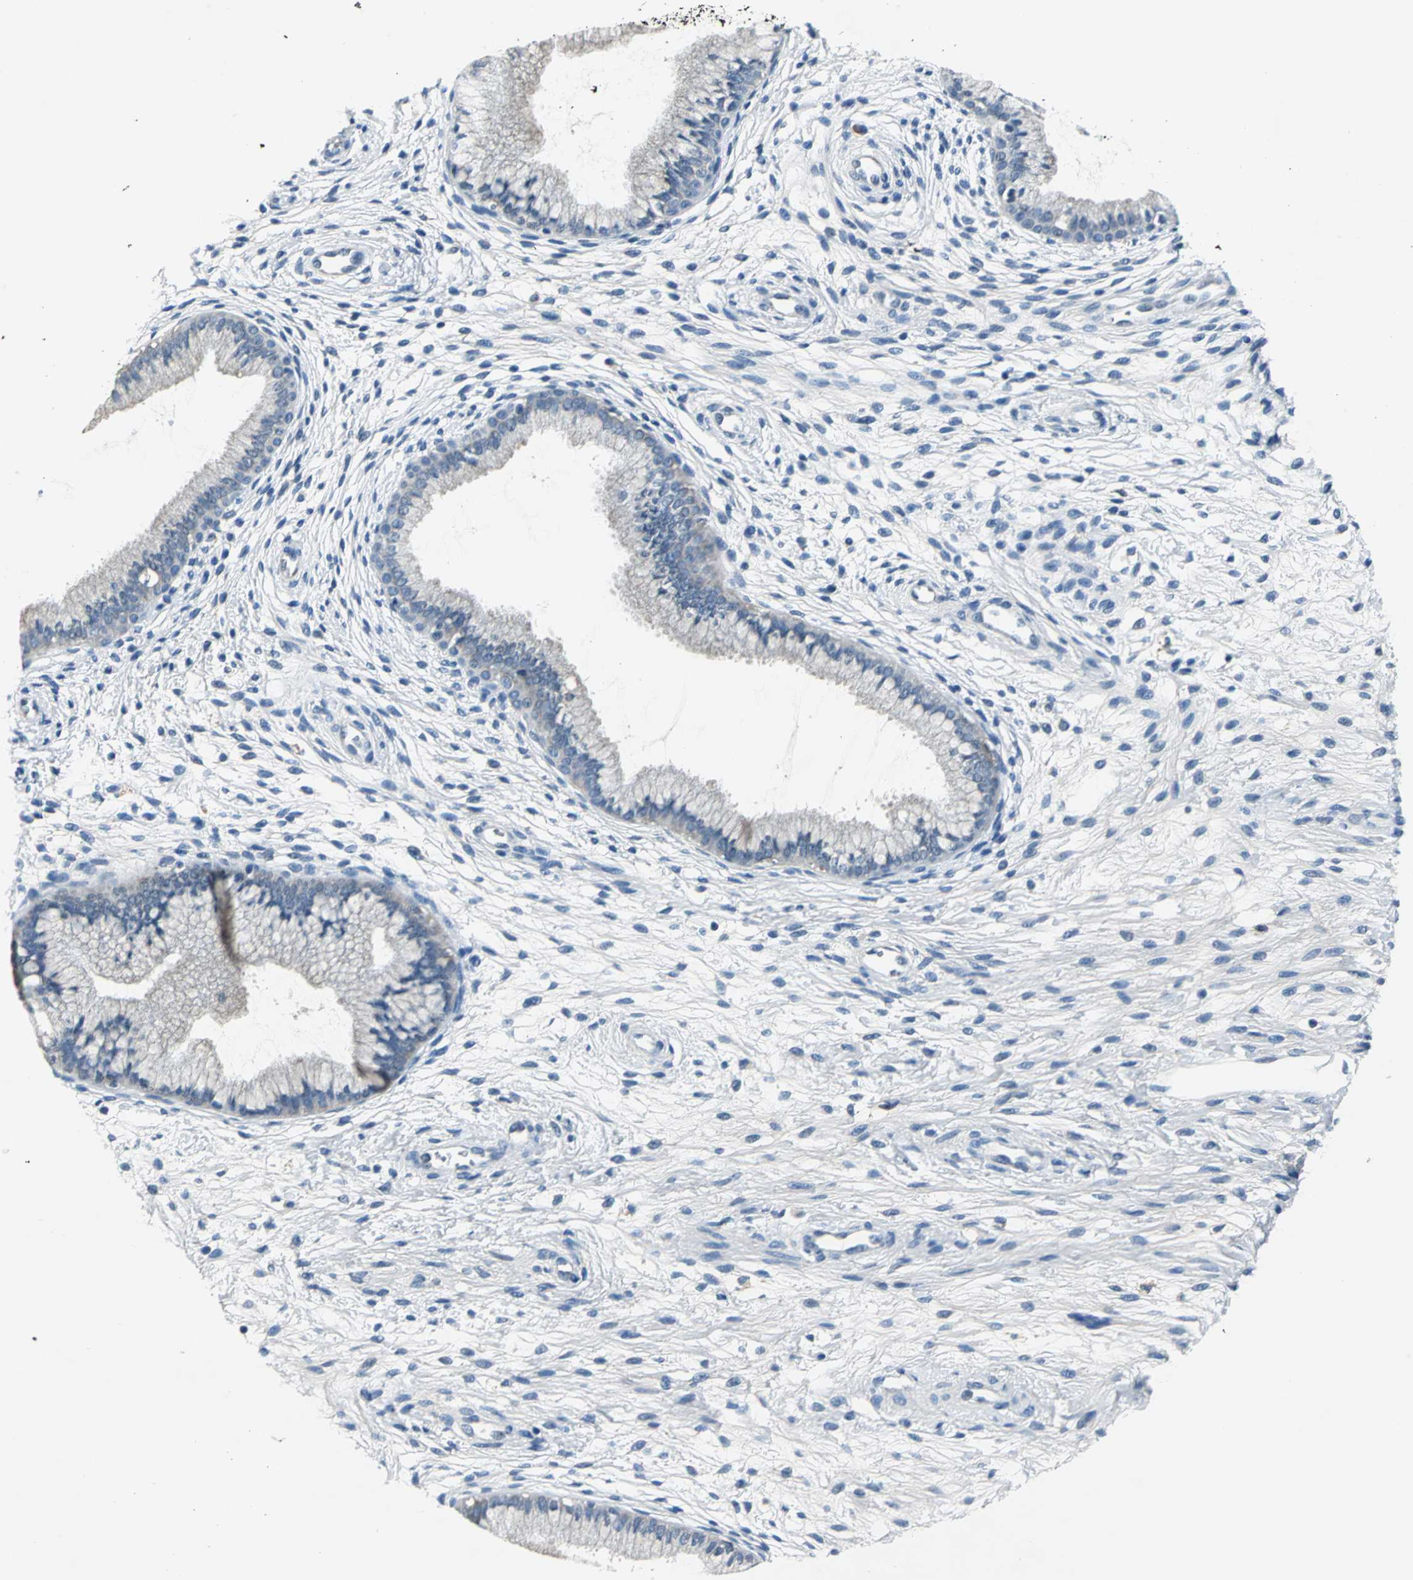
{"staining": {"intensity": "weak", "quantity": "25%-75%", "location": "cytoplasmic/membranous"}, "tissue": "cervix", "cell_type": "Glandular cells", "image_type": "normal", "snomed": [{"axis": "morphology", "description": "Normal tissue, NOS"}, {"axis": "topography", "description": "Cervix"}], "caption": "Immunohistochemical staining of benign cervix demonstrates weak cytoplasmic/membranous protein expression in about 25%-75% of glandular cells. (DAB (3,3'-diaminobenzidine) IHC with brightfield microscopy, high magnification).", "gene": "ZNF415", "patient": {"sex": "female", "age": 39}}